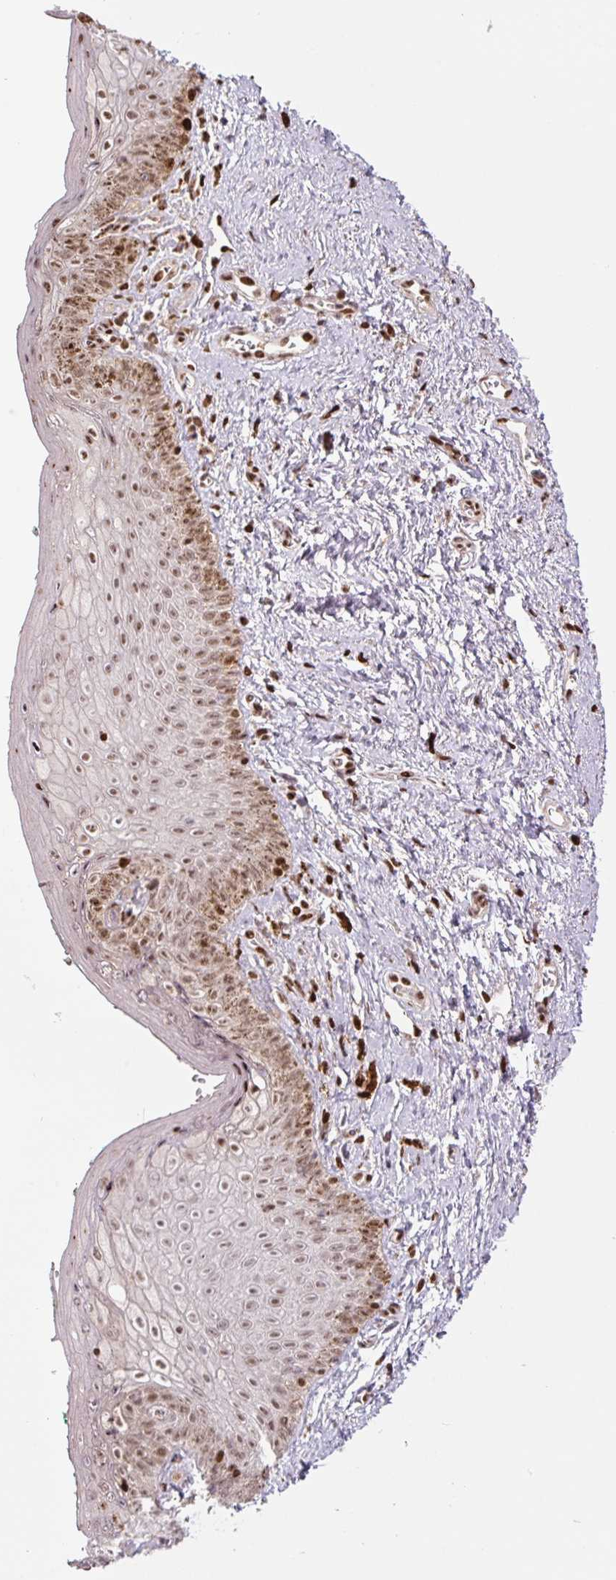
{"staining": {"intensity": "strong", "quantity": "25%-75%", "location": "nuclear"}, "tissue": "vagina", "cell_type": "Squamous epithelial cells", "image_type": "normal", "snomed": [{"axis": "morphology", "description": "Normal tissue, NOS"}, {"axis": "topography", "description": "Vulva"}, {"axis": "topography", "description": "Vagina"}, {"axis": "topography", "description": "Peripheral nerve tissue"}], "caption": "Strong nuclear staining is identified in about 25%-75% of squamous epithelial cells in normal vagina.", "gene": "PYDC2", "patient": {"sex": "female", "age": 66}}